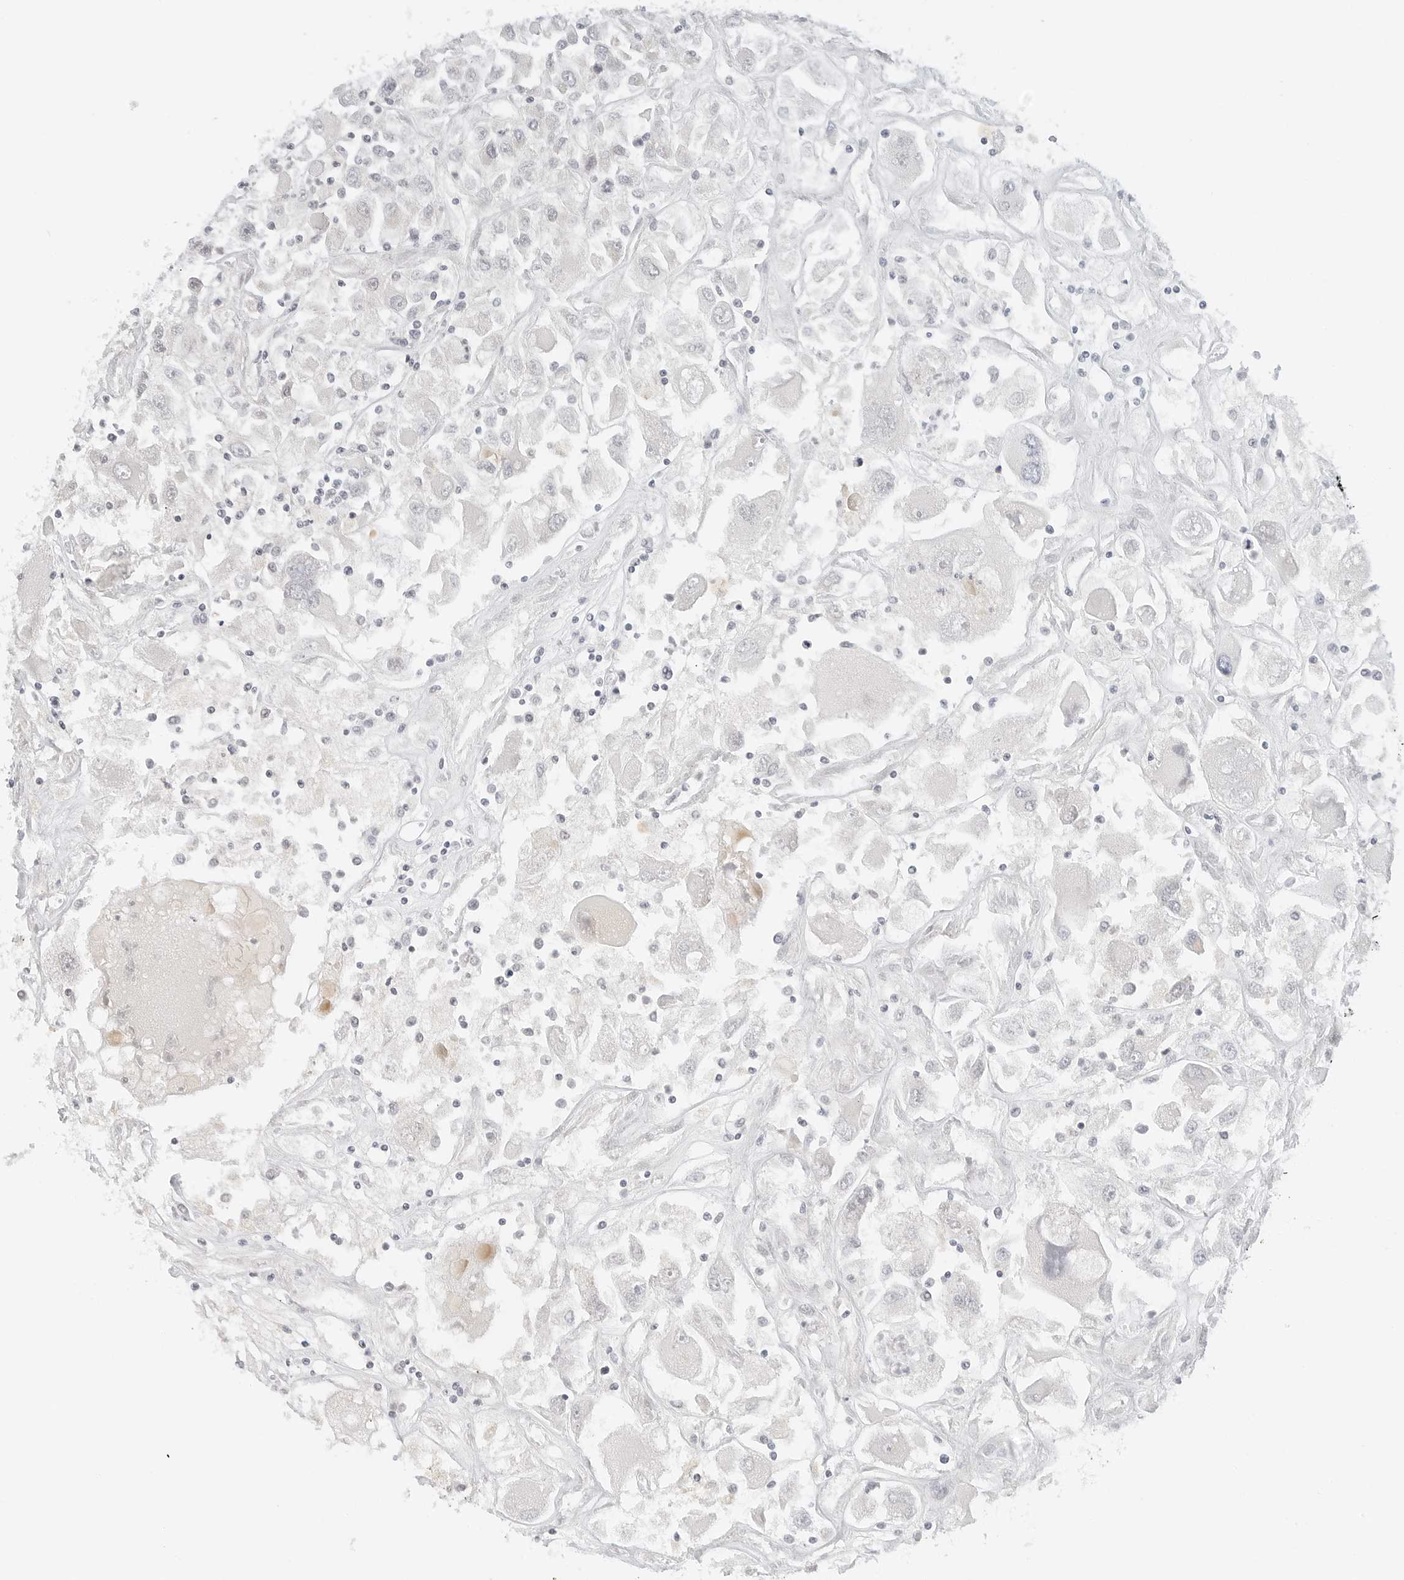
{"staining": {"intensity": "negative", "quantity": "none", "location": "none"}, "tissue": "renal cancer", "cell_type": "Tumor cells", "image_type": "cancer", "snomed": [{"axis": "morphology", "description": "Adenocarcinoma, NOS"}, {"axis": "topography", "description": "Kidney"}], "caption": "Tumor cells are negative for protein expression in human renal cancer. (Stains: DAB (3,3'-diaminobenzidine) immunohistochemistry (IHC) with hematoxylin counter stain, Microscopy: brightfield microscopy at high magnification).", "gene": "NEO1", "patient": {"sex": "female", "age": 52}}